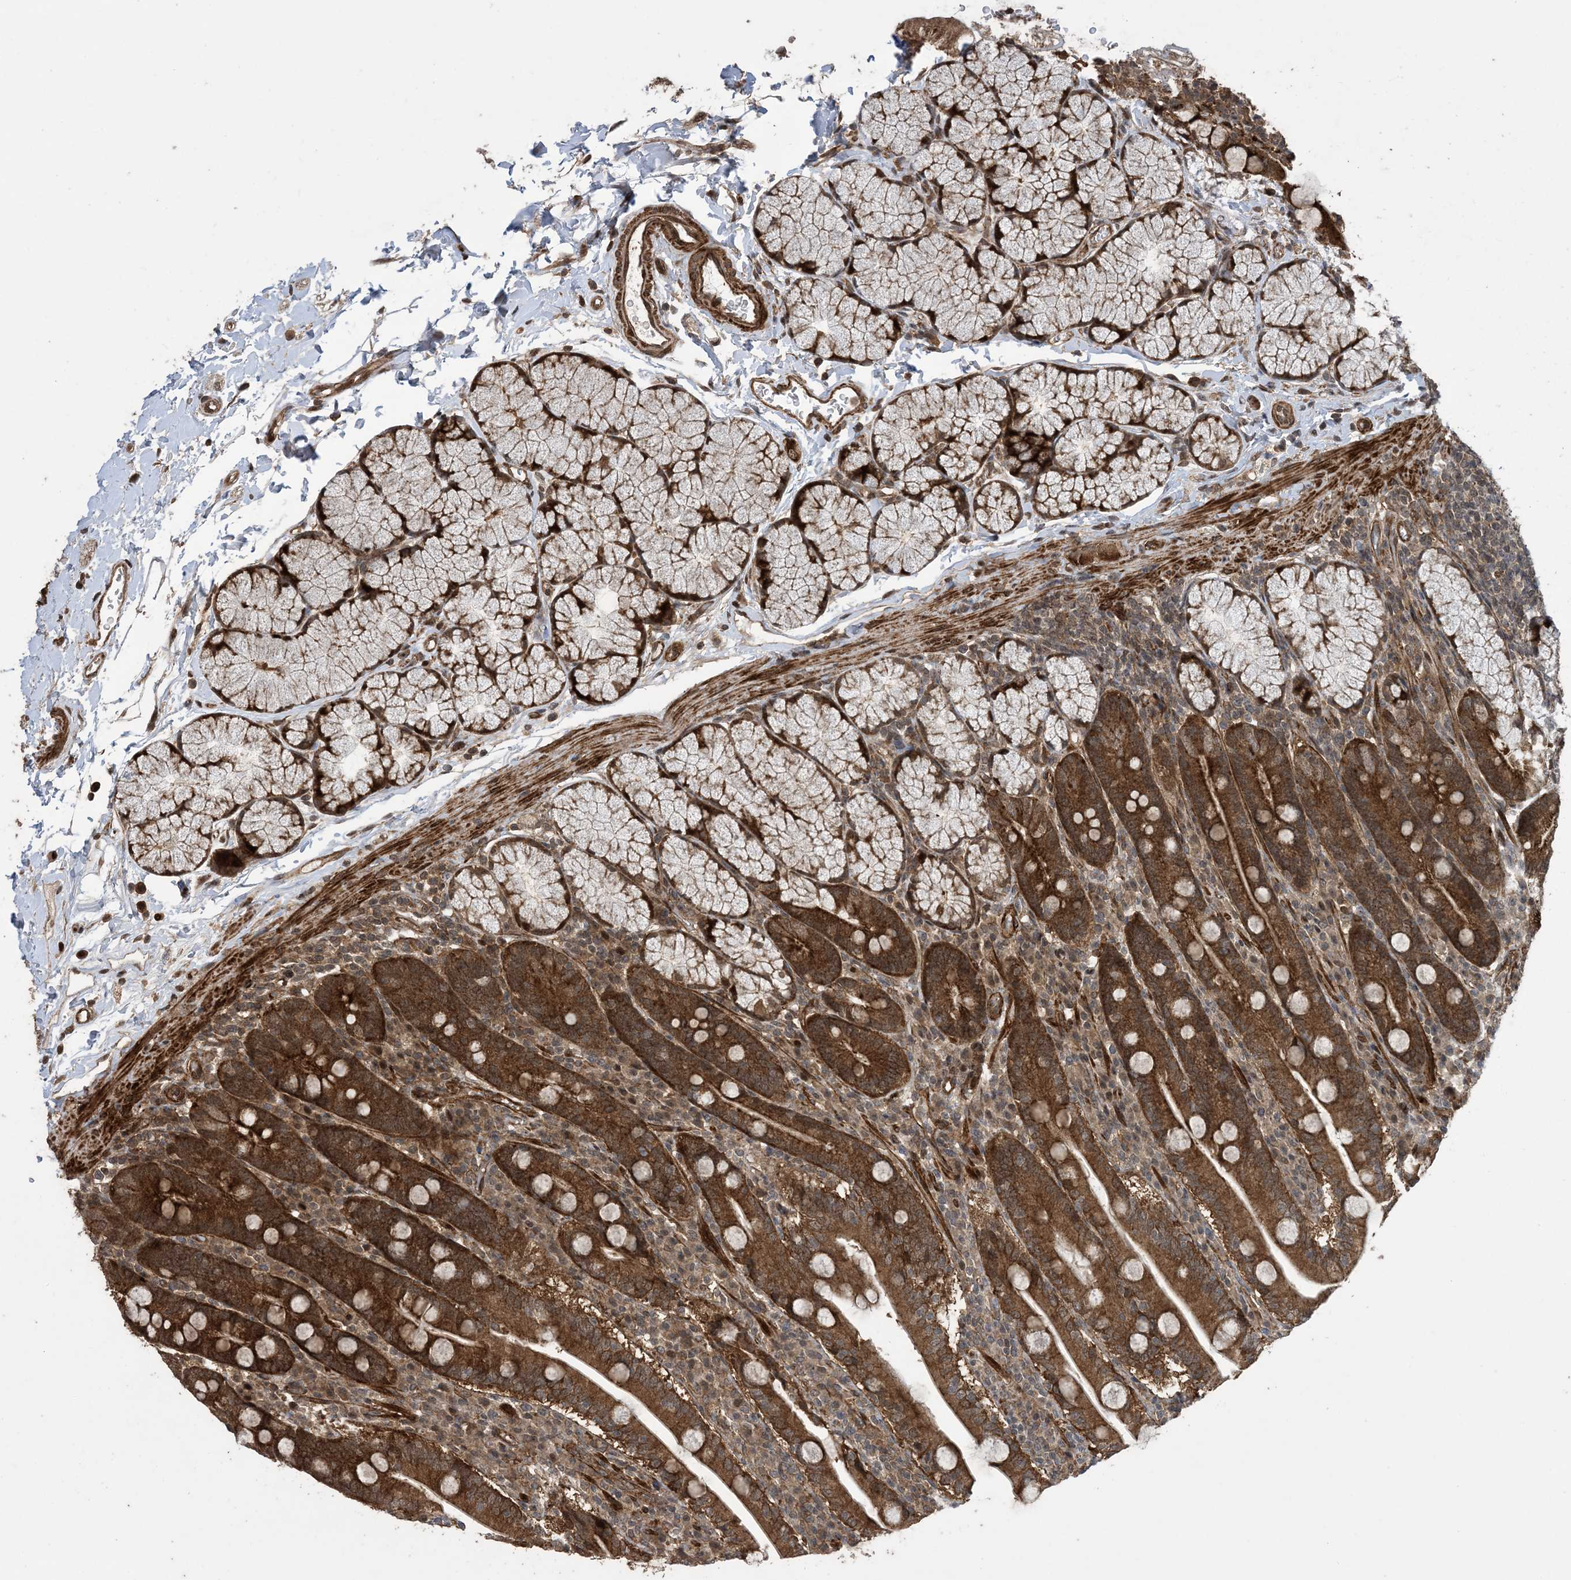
{"staining": {"intensity": "strong", "quantity": ">75%", "location": "cytoplasmic/membranous"}, "tissue": "duodenum", "cell_type": "Glandular cells", "image_type": "normal", "snomed": [{"axis": "morphology", "description": "Normal tissue, NOS"}, {"axis": "topography", "description": "Duodenum"}], "caption": "Human duodenum stained with a brown dye reveals strong cytoplasmic/membranous positive positivity in approximately >75% of glandular cells.", "gene": "ZNF511", "patient": {"sex": "male", "age": 35}}